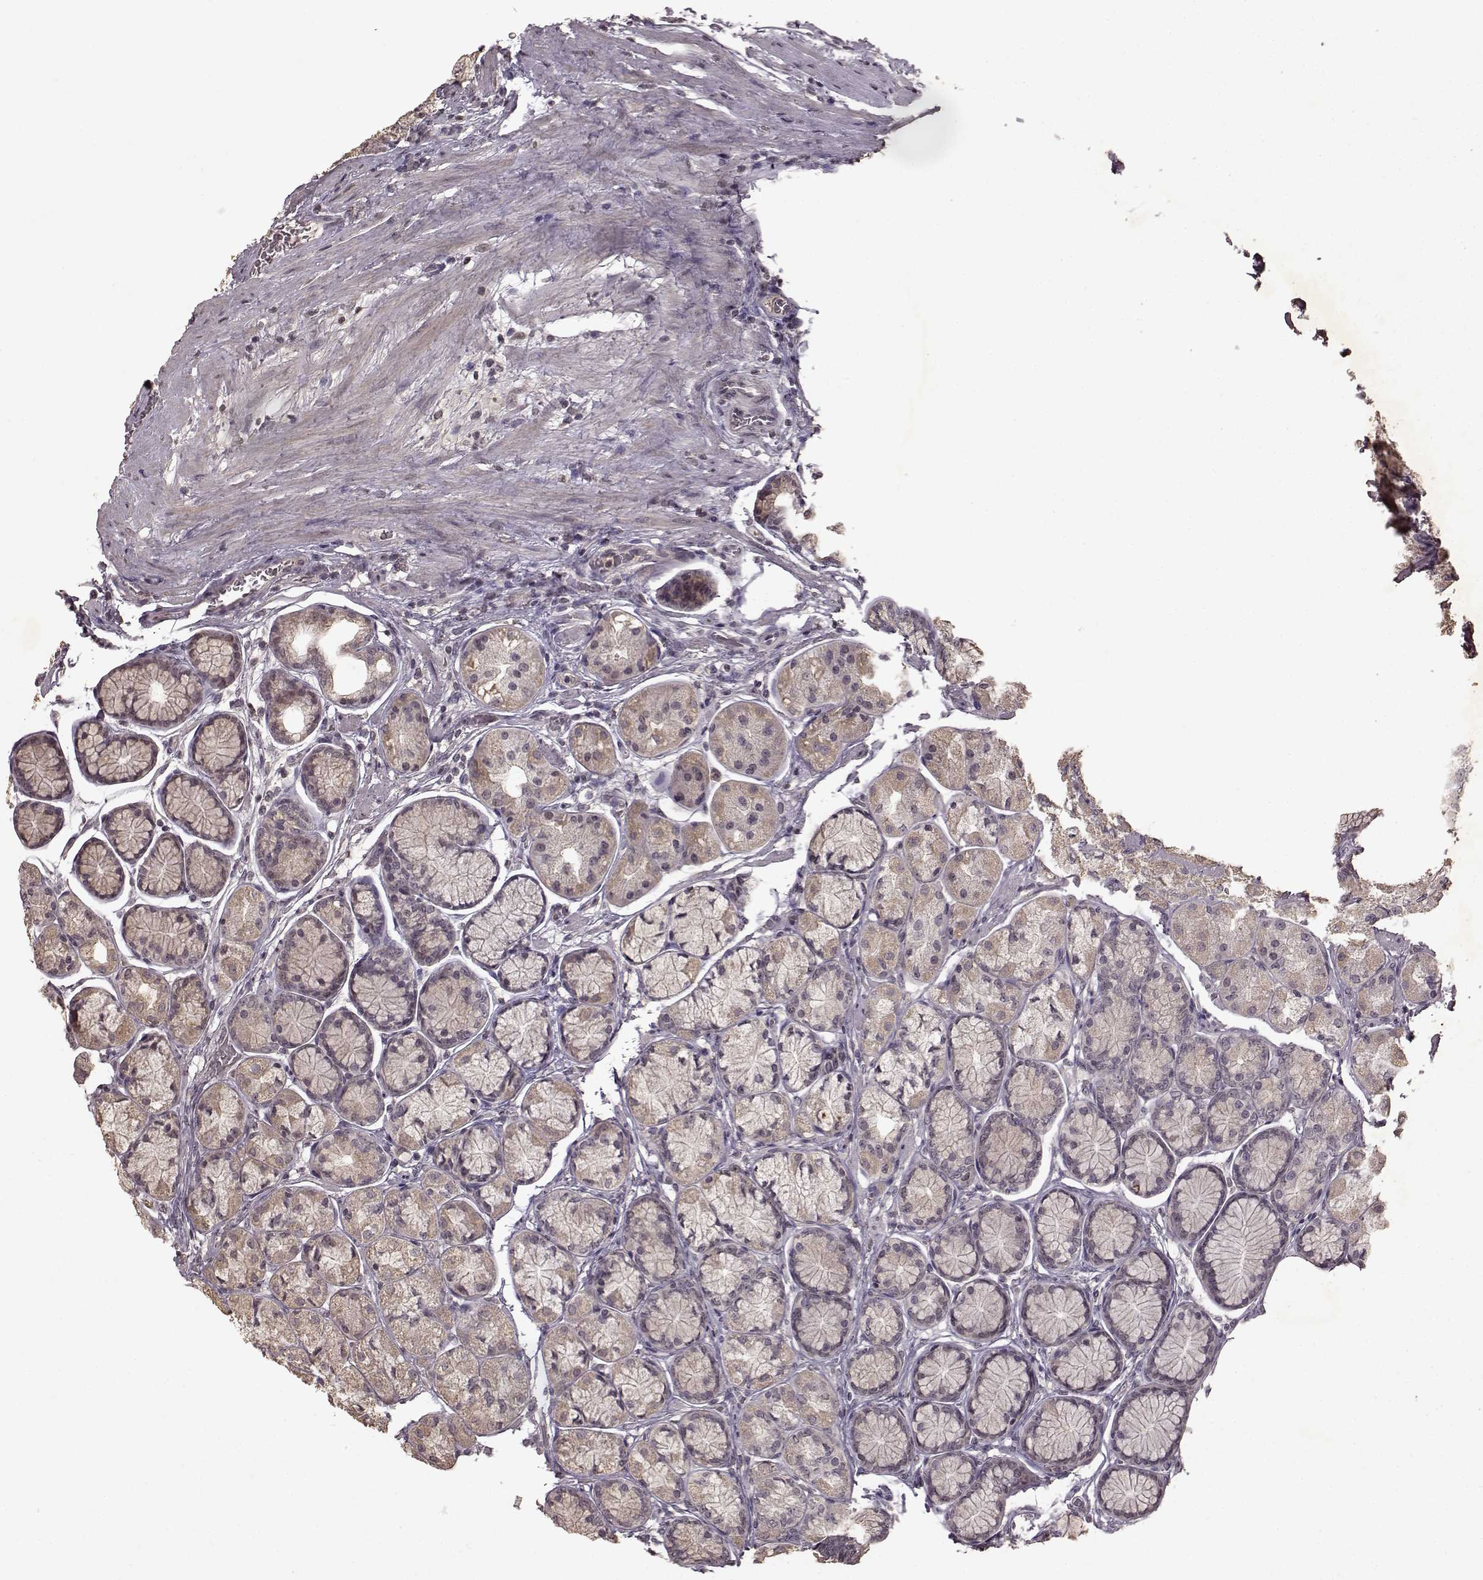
{"staining": {"intensity": "weak", "quantity": "<25%", "location": "cytoplasmic/membranous"}, "tissue": "stomach", "cell_type": "Glandular cells", "image_type": "normal", "snomed": [{"axis": "morphology", "description": "Normal tissue, NOS"}, {"axis": "morphology", "description": "Adenocarcinoma, NOS"}, {"axis": "morphology", "description": "Adenocarcinoma, High grade"}, {"axis": "topography", "description": "Stomach, upper"}, {"axis": "topography", "description": "Stomach"}], "caption": "The histopathology image exhibits no significant staining in glandular cells of stomach. (Immunohistochemistry (ihc), brightfield microscopy, high magnification).", "gene": "LHB", "patient": {"sex": "female", "age": 65}}